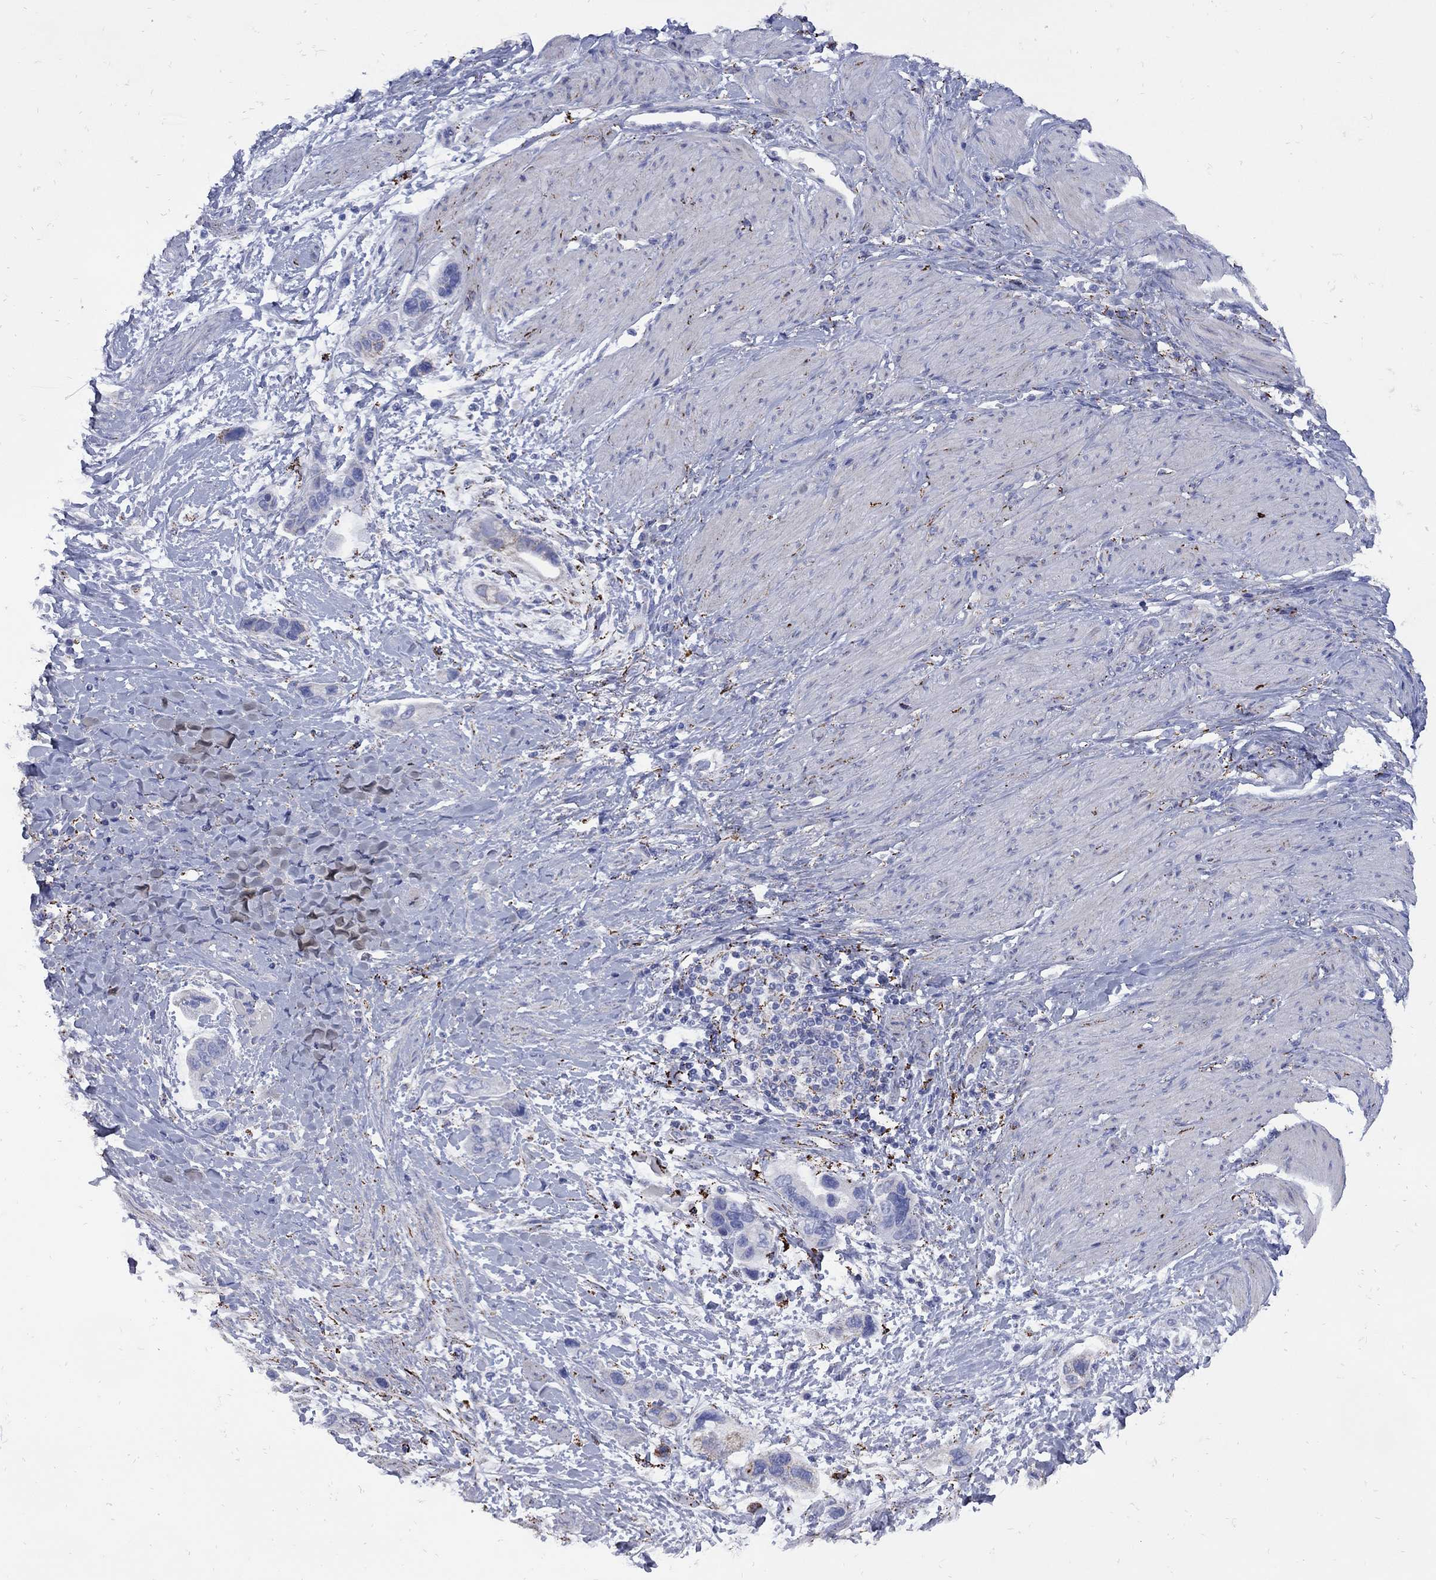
{"staining": {"intensity": "negative", "quantity": "none", "location": "none"}, "tissue": "stomach cancer", "cell_type": "Tumor cells", "image_type": "cancer", "snomed": [{"axis": "morphology", "description": "Adenocarcinoma, NOS"}, {"axis": "topography", "description": "Stomach, lower"}], "caption": "This is an immunohistochemistry (IHC) histopathology image of human stomach adenocarcinoma. There is no expression in tumor cells.", "gene": "SESTD1", "patient": {"sex": "female", "age": 93}}